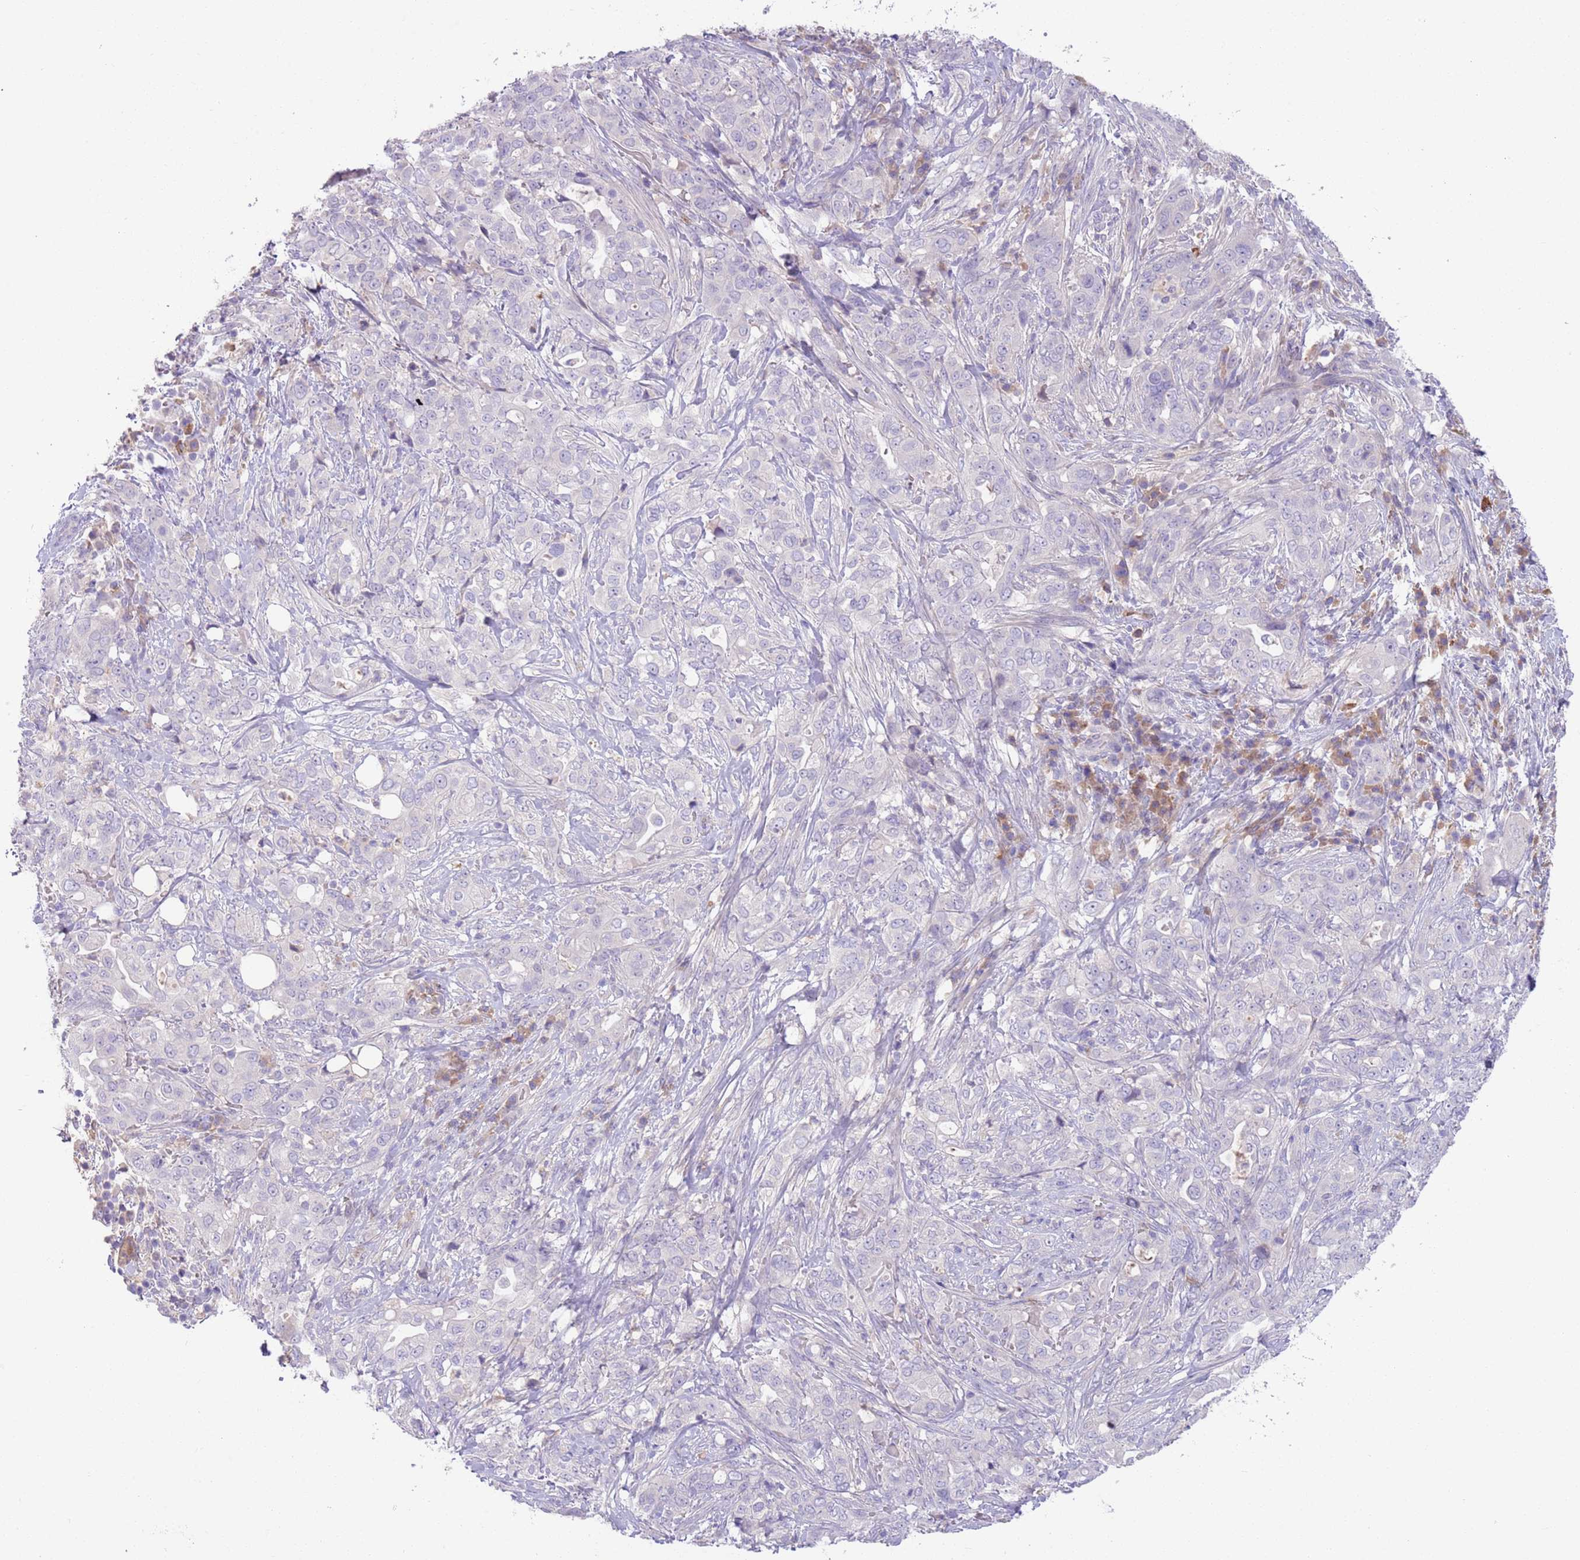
{"staining": {"intensity": "negative", "quantity": "none", "location": "none"}, "tissue": "pancreatic cancer", "cell_type": "Tumor cells", "image_type": "cancer", "snomed": [{"axis": "morphology", "description": "Normal tissue, NOS"}, {"axis": "morphology", "description": "Adenocarcinoma, NOS"}, {"axis": "topography", "description": "Lymph node"}, {"axis": "topography", "description": "Pancreas"}], "caption": "The immunohistochemistry (IHC) image has no significant staining in tumor cells of adenocarcinoma (pancreatic) tissue.", "gene": "IGFL4", "patient": {"sex": "female", "age": 67}}